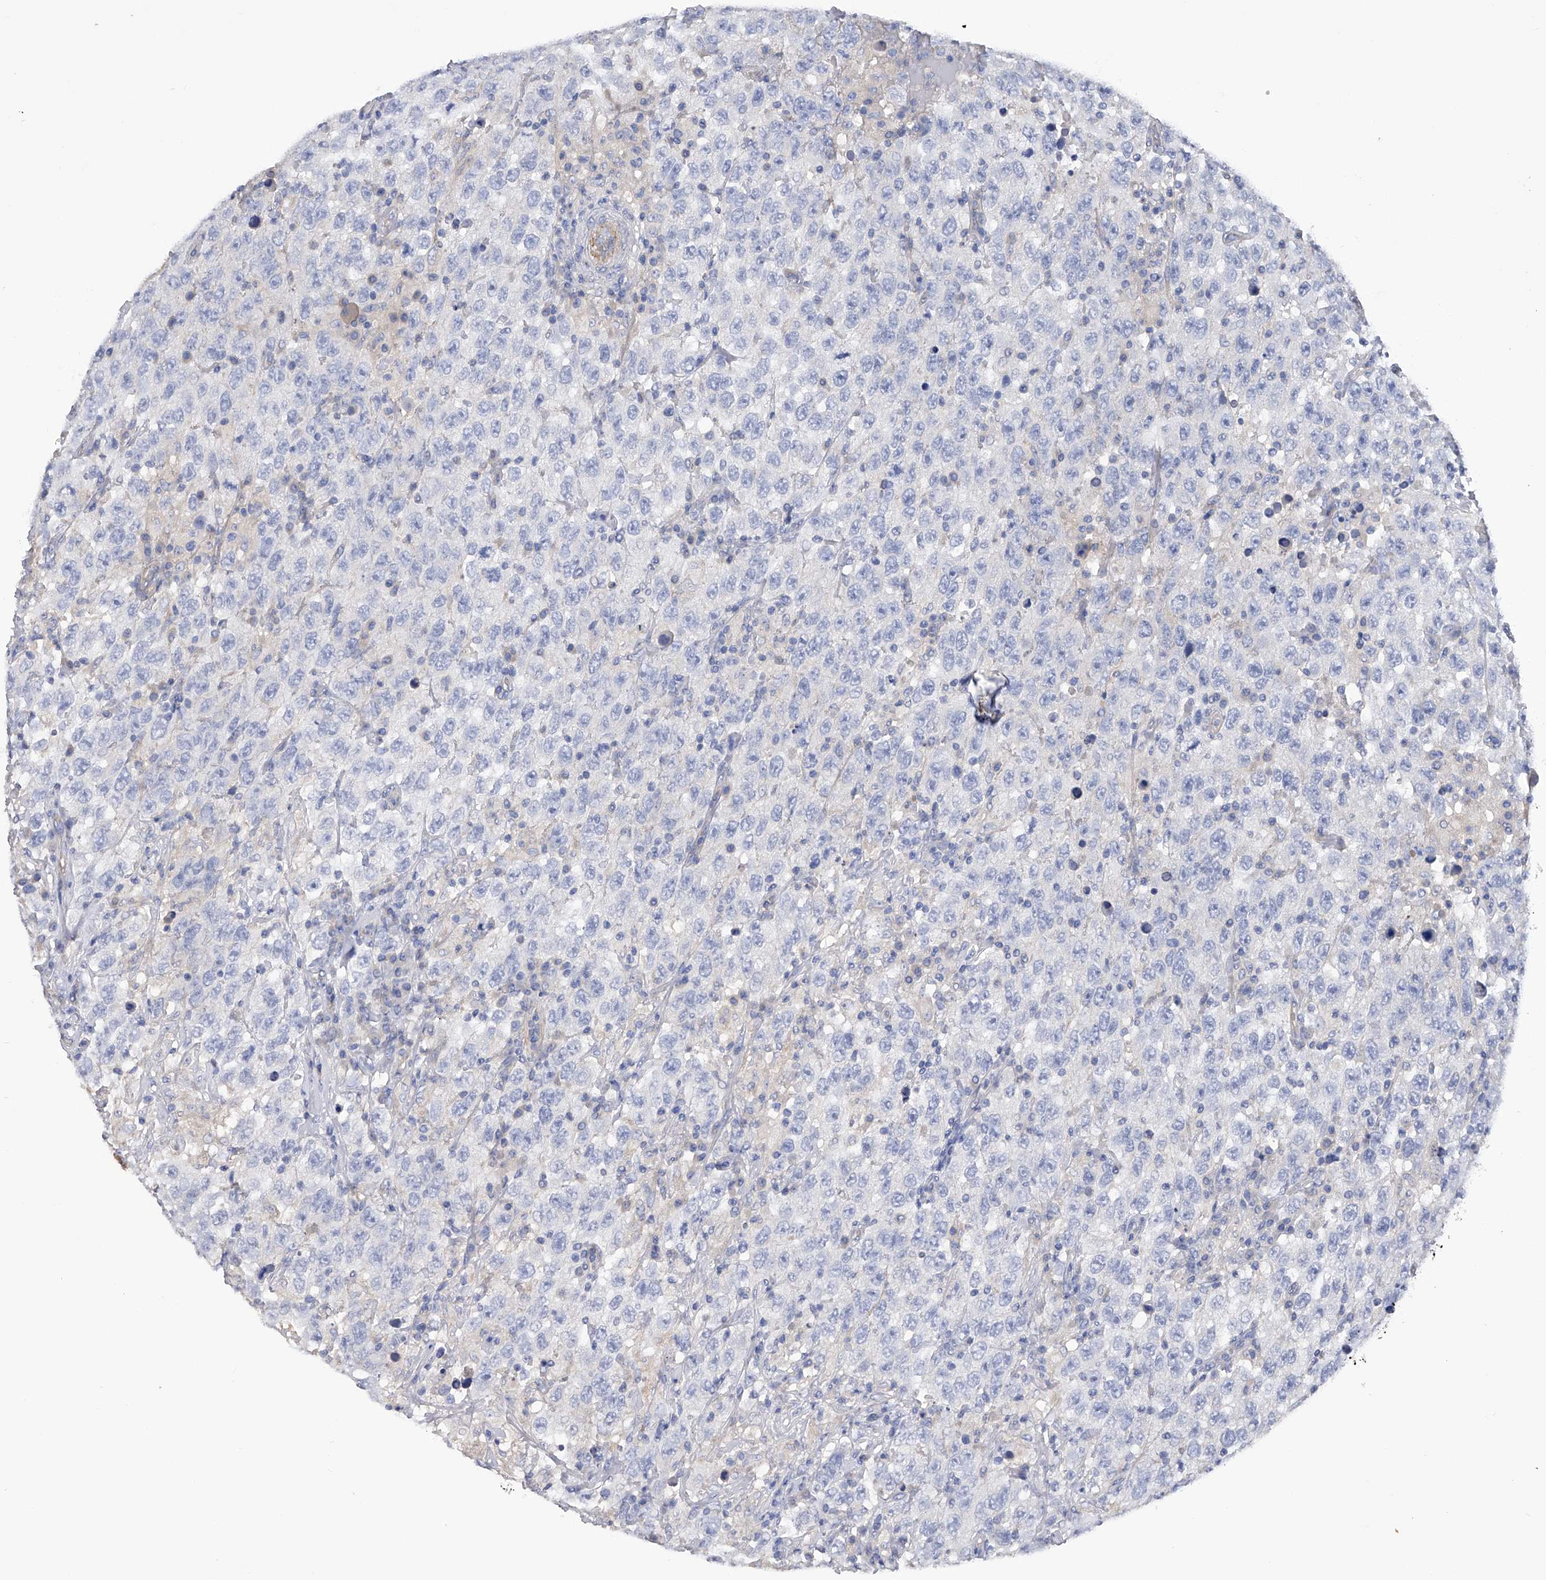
{"staining": {"intensity": "negative", "quantity": "none", "location": "none"}, "tissue": "testis cancer", "cell_type": "Tumor cells", "image_type": "cancer", "snomed": [{"axis": "morphology", "description": "Seminoma, NOS"}, {"axis": "topography", "description": "Testis"}], "caption": "A photomicrograph of human seminoma (testis) is negative for staining in tumor cells.", "gene": "RWDD2A", "patient": {"sex": "male", "age": 65}}